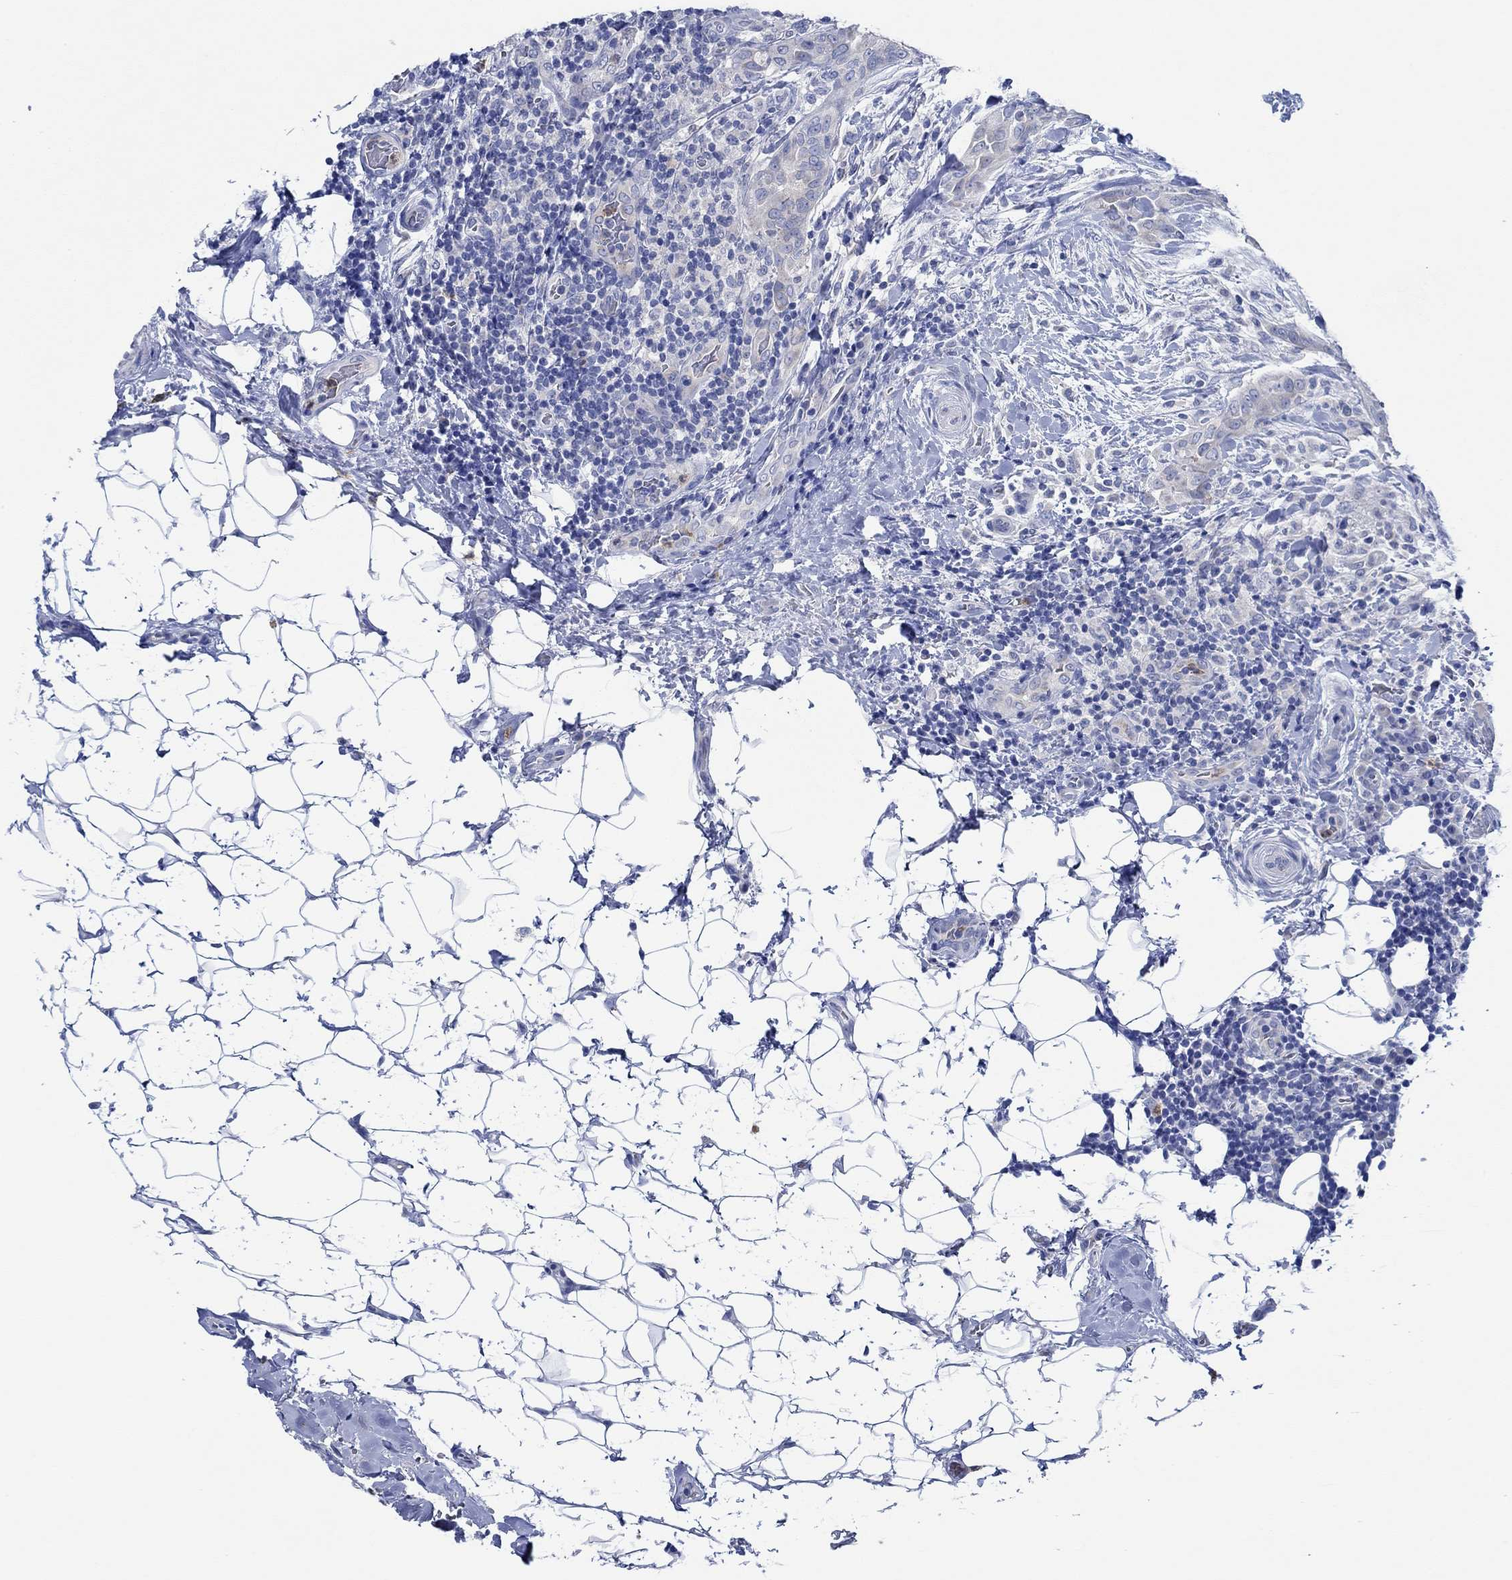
{"staining": {"intensity": "negative", "quantity": "none", "location": "none"}, "tissue": "thyroid cancer", "cell_type": "Tumor cells", "image_type": "cancer", "snomed": [{"axis": "morphology", "description": "Papillary adenocarcinoma, NOS"}, {"axis": "topography", "description": "Thyroid gland"}], "caption": "DAB immunohistochemical staining of thyroid cancer exhibits no significant staining in tumor cells.", "gene": "ZNF671", "patient": {"sex": "male", "age": 61}}